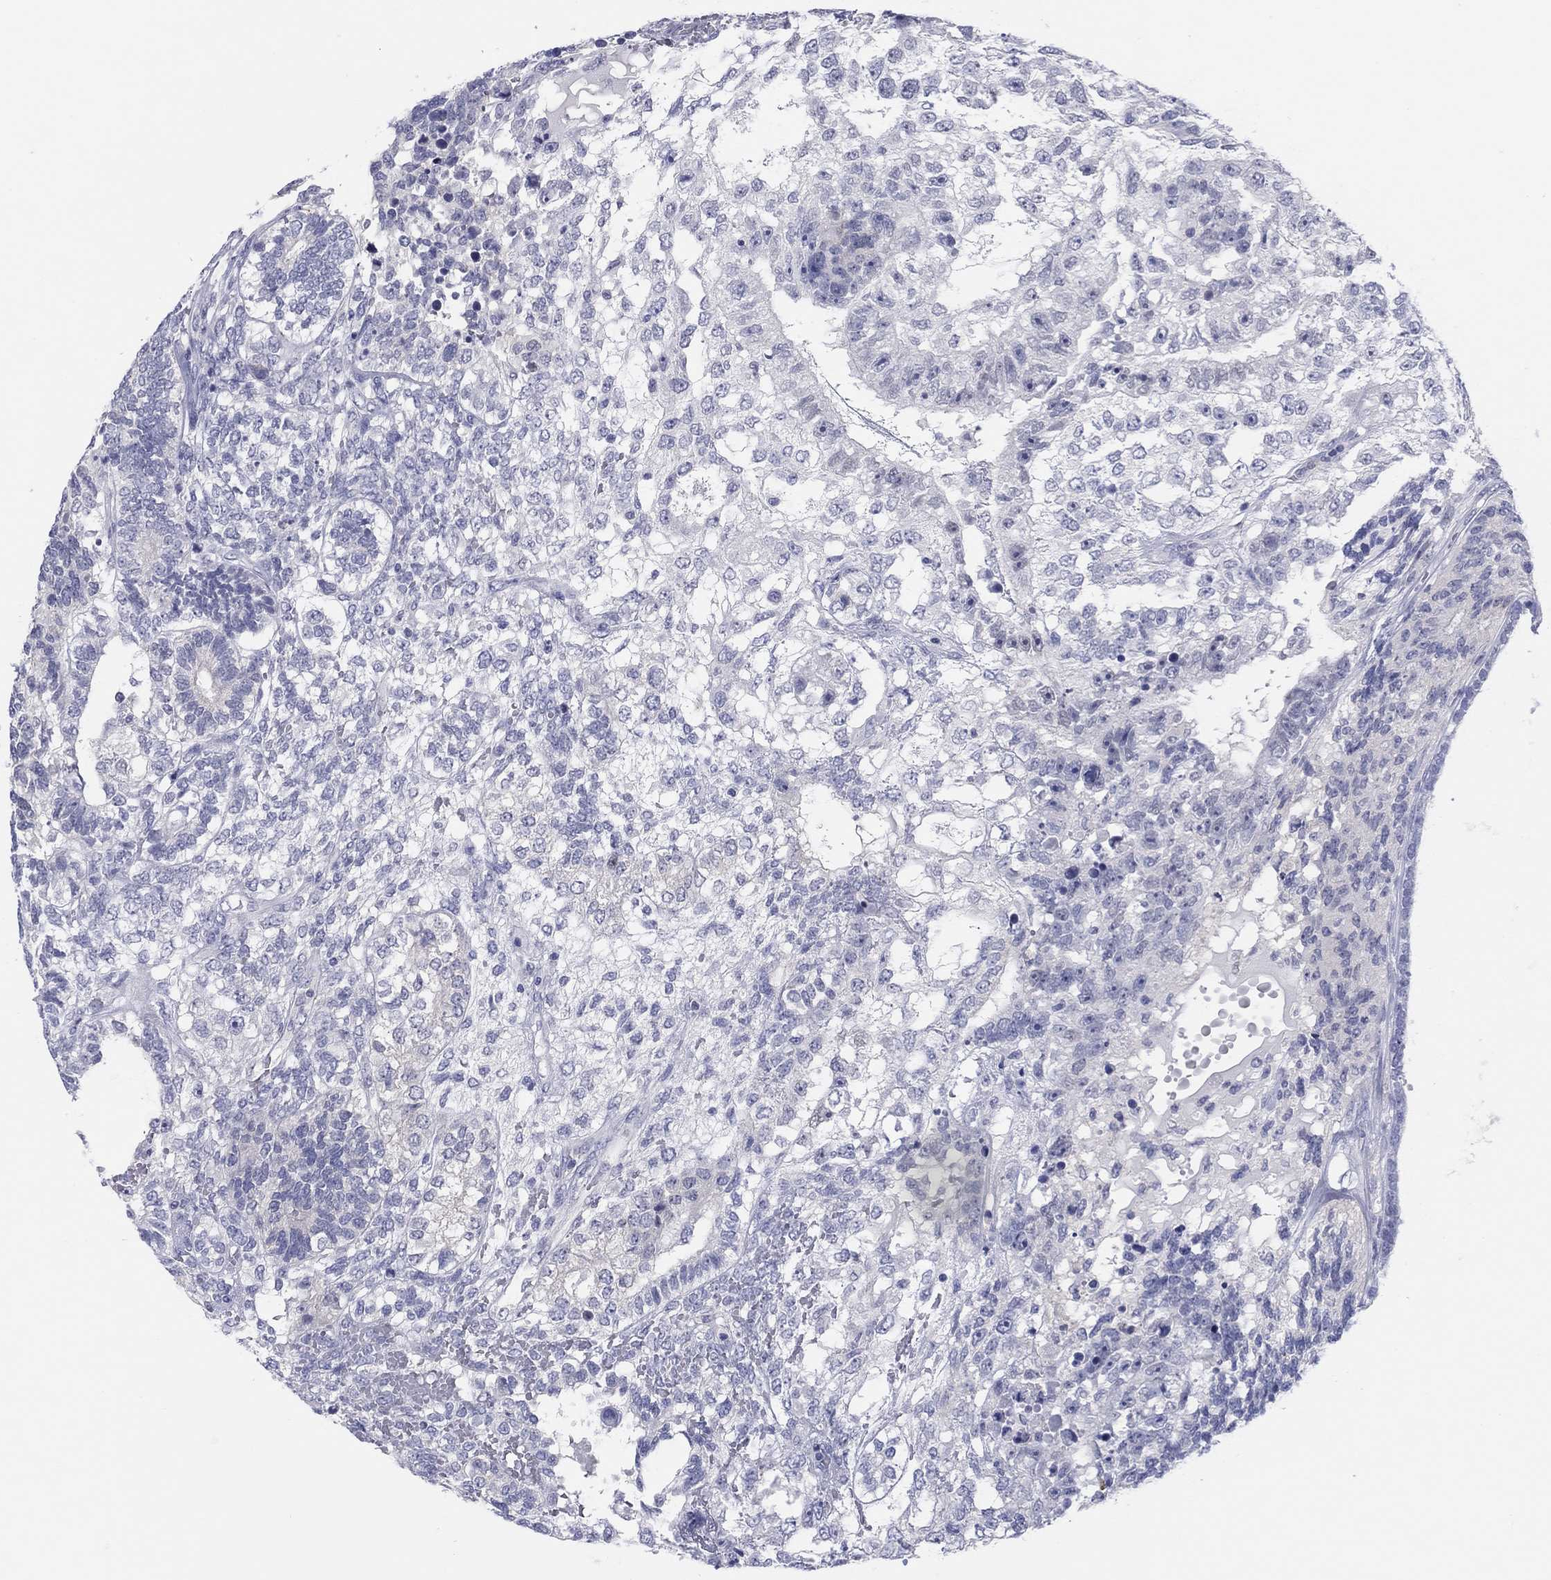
{"staining": {"intensity": "negative", "quantity": "none", "location": "none"}, "tissue": "testis cancer", "cell_type": "Tumor cells", "image_type": "cancer", "snomed": [{"axis": "morphology", "description": "Seminoma, NOS"}, {"axis": "morphology", "description": "Carcinoma, Embryonal, NOS"}, {"axis": "topography", "description": "Testis"}], "caption": "High power microscopy image of an immunohistochemistry micrograph of testis seminoma, revealing no significant expression in tumor cells.", "gene": "CPNE6", "patient": {"sex": "male", "age": 41}}